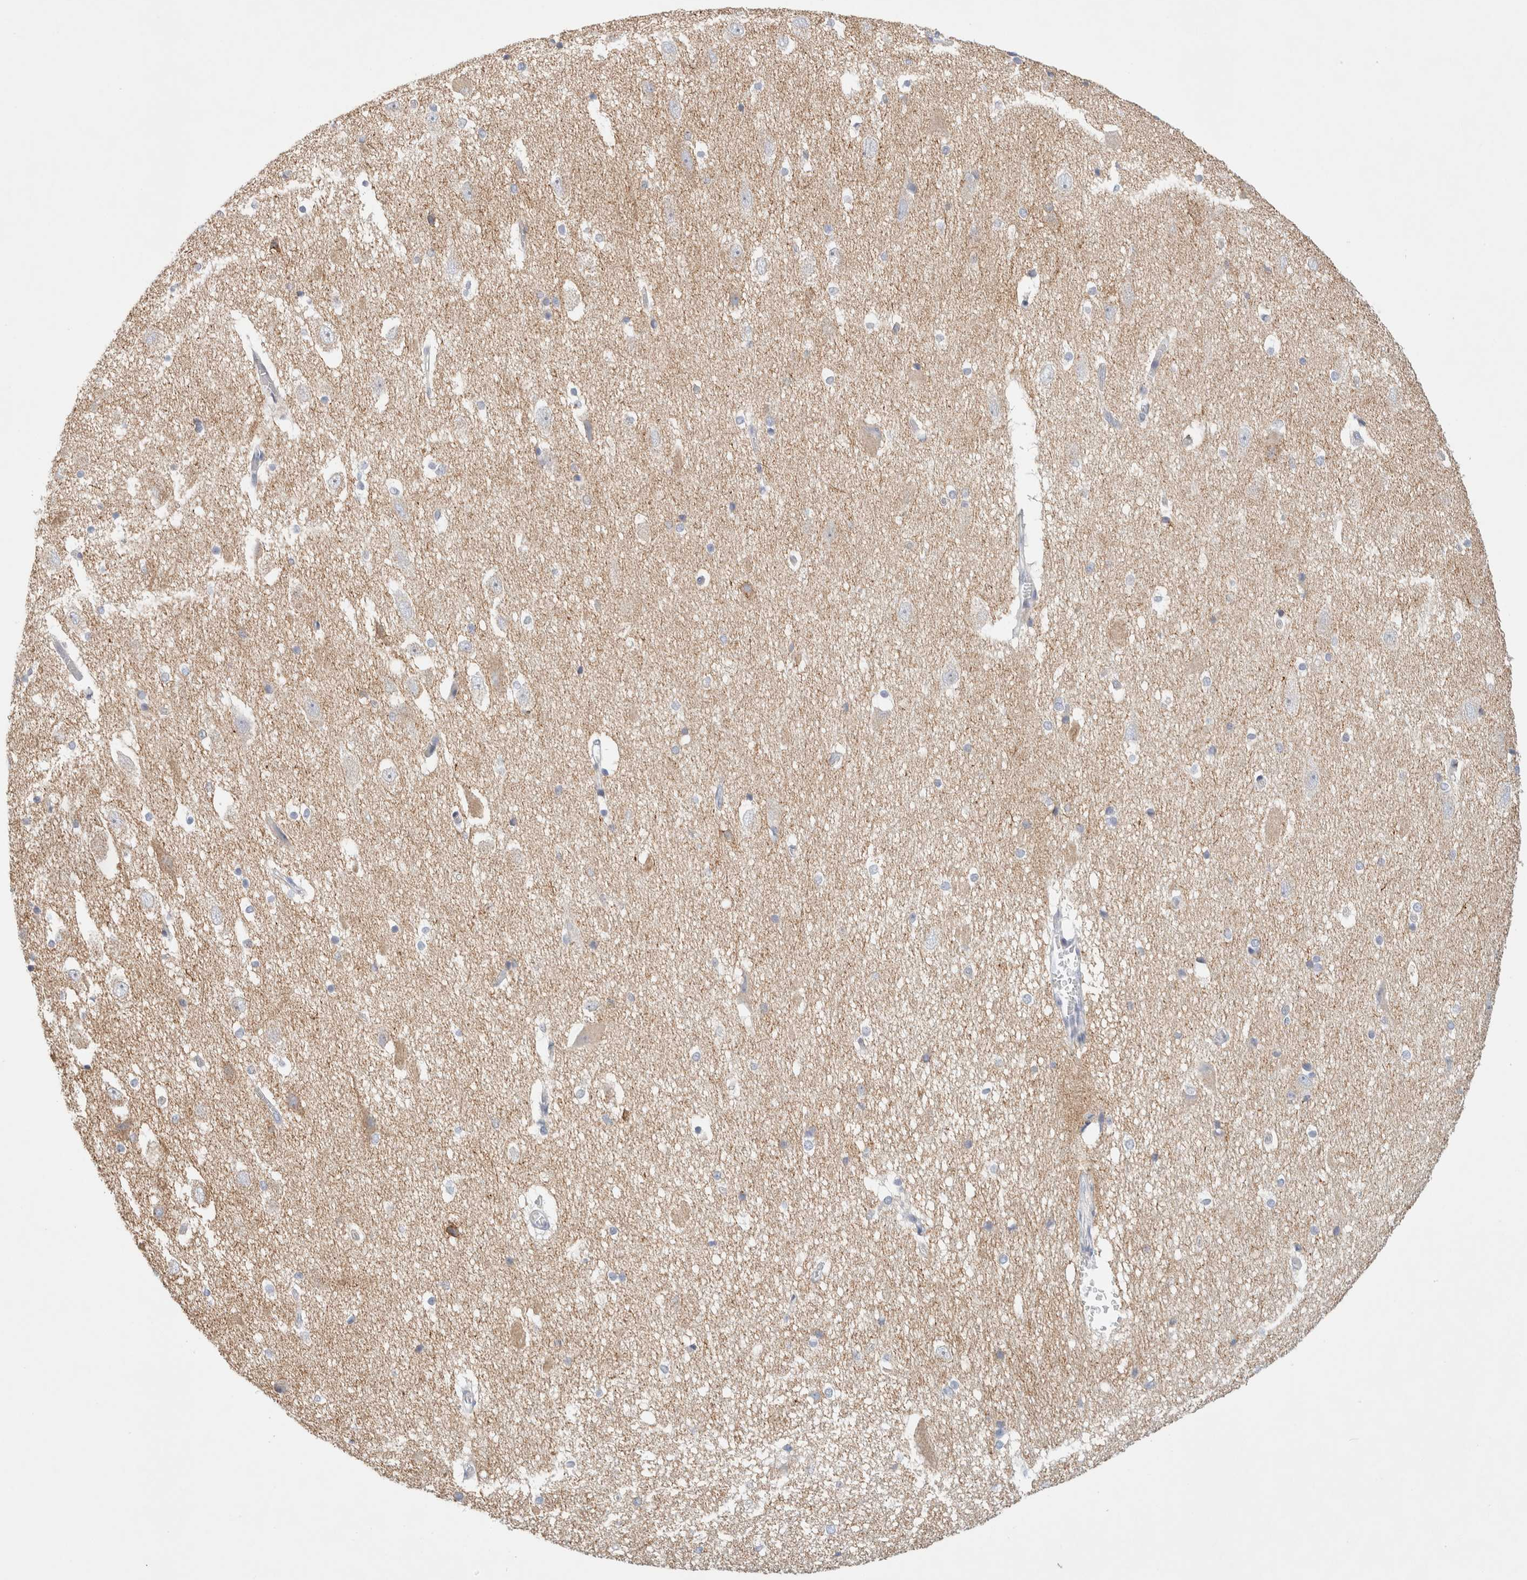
{"staining": {"intensity": "moderate", "quantity": "<25%", "location": "cytoplasmic/membranous"}, "tissue": "hippocampus", "cell_type": "Glial cells", "image_type": "normal", "snomed": [{"axis": "morphology", "description": "Normal tissue, NOS"}, {"axis": "topography", "description": "Hippocampus"}], "caption": "Protein analysis of normal hippocampus displays moderate cytoplasmic/membranous staining in about <25% of glial cells. (DAB (3,3'-diaminobenzidine) IHC, brown staining for protein, blue staining for nuclei).", "gene": "HEXD", "patient": {"sex": "female", "age": 19}}